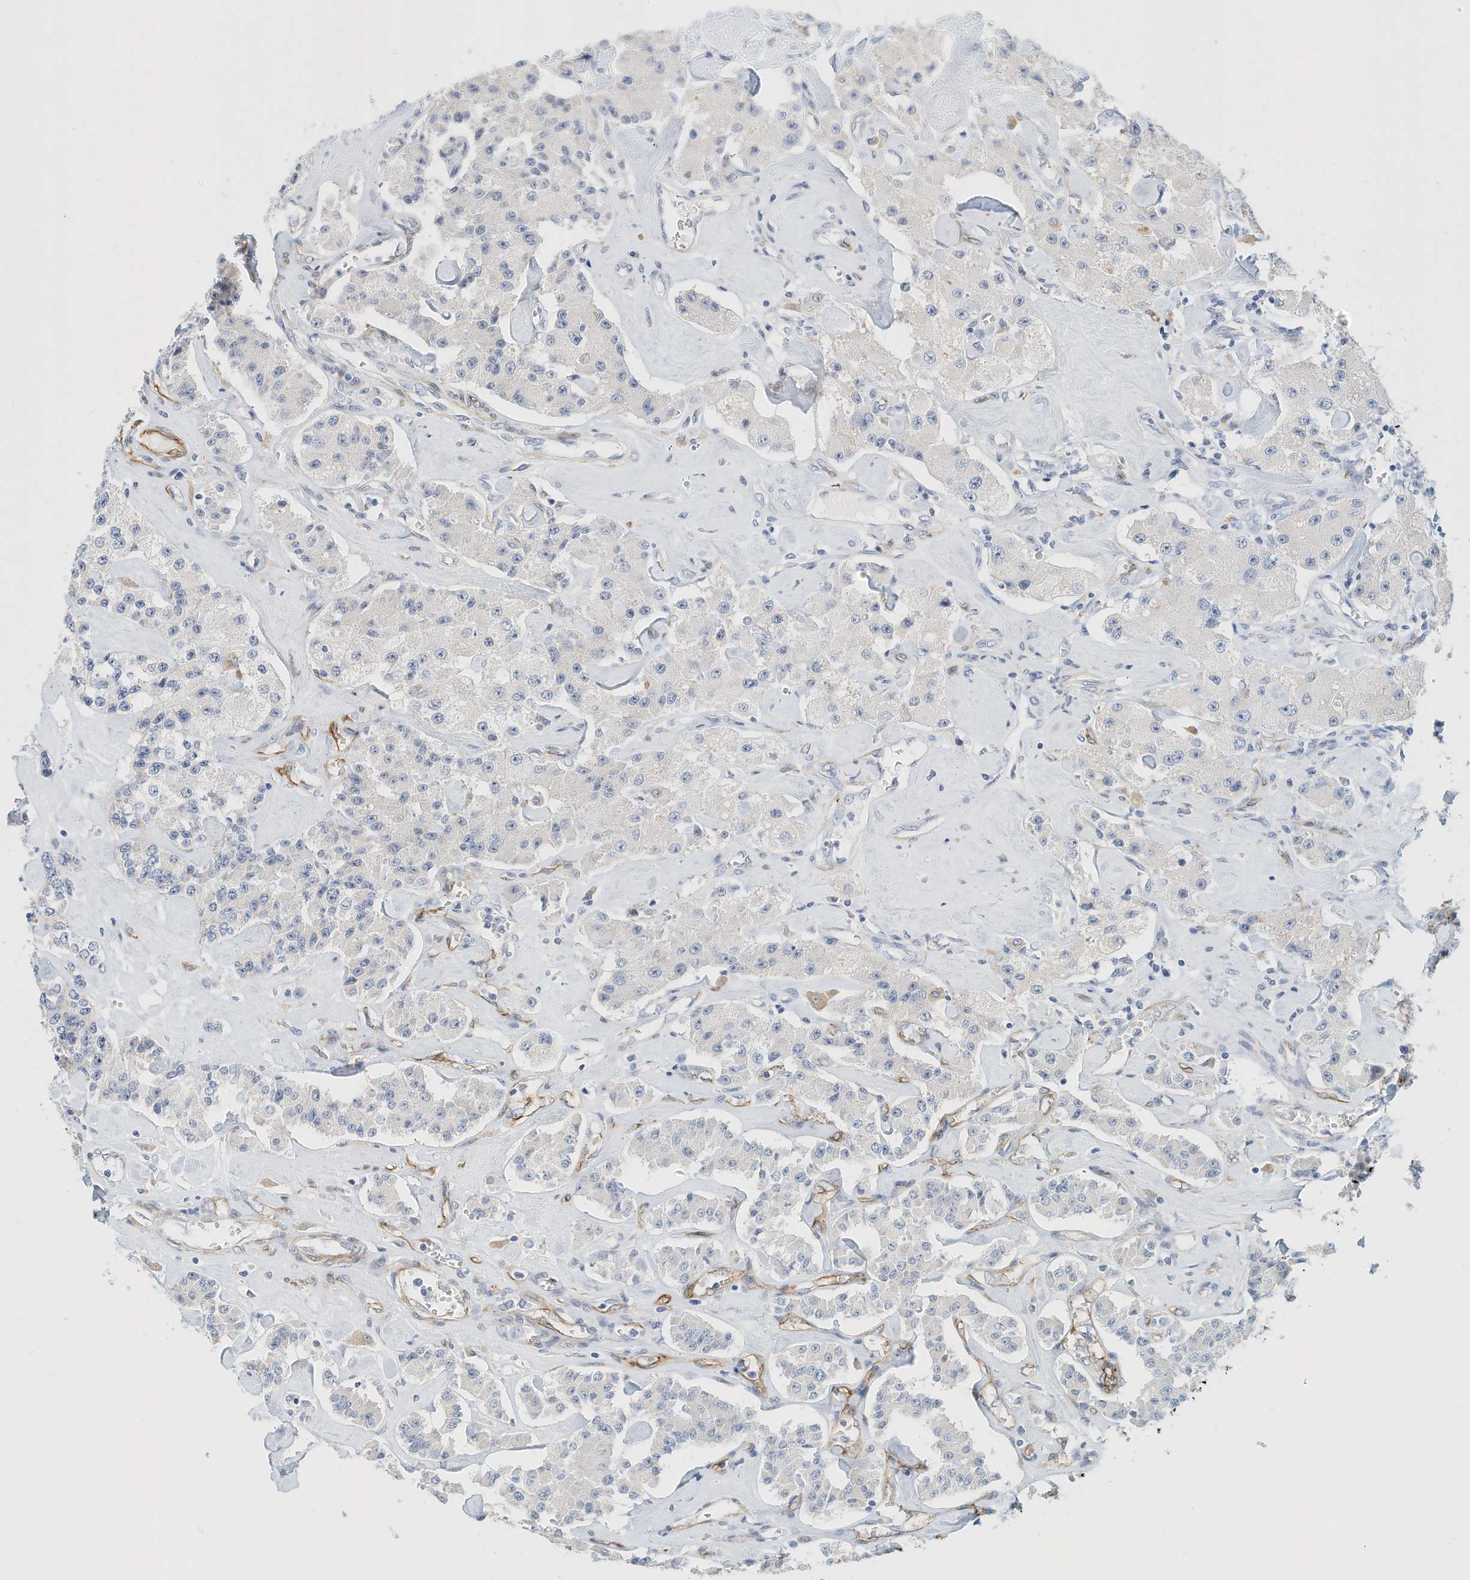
{"staining": {"intensity": "negative", "quantity": "none", "location": "none"}, "tissue": "carcinoid", "cell_type": "Tumor cells", "image_type": "cancer", "snomed": [{"axis": "morphology", "description": "Carcinoid, malignant, NOS"}, {"axis": "topography", "description": "Pancreas"}], "caption": "Tumor cells show no significant expression in malignant carcinoid. (DAB (3,3'-diaminobenzidine) immunohistochemistry (IHC), high magnification).", "gene": "ARHGAP28", "patient": {"sex": "male", "age": 41}}